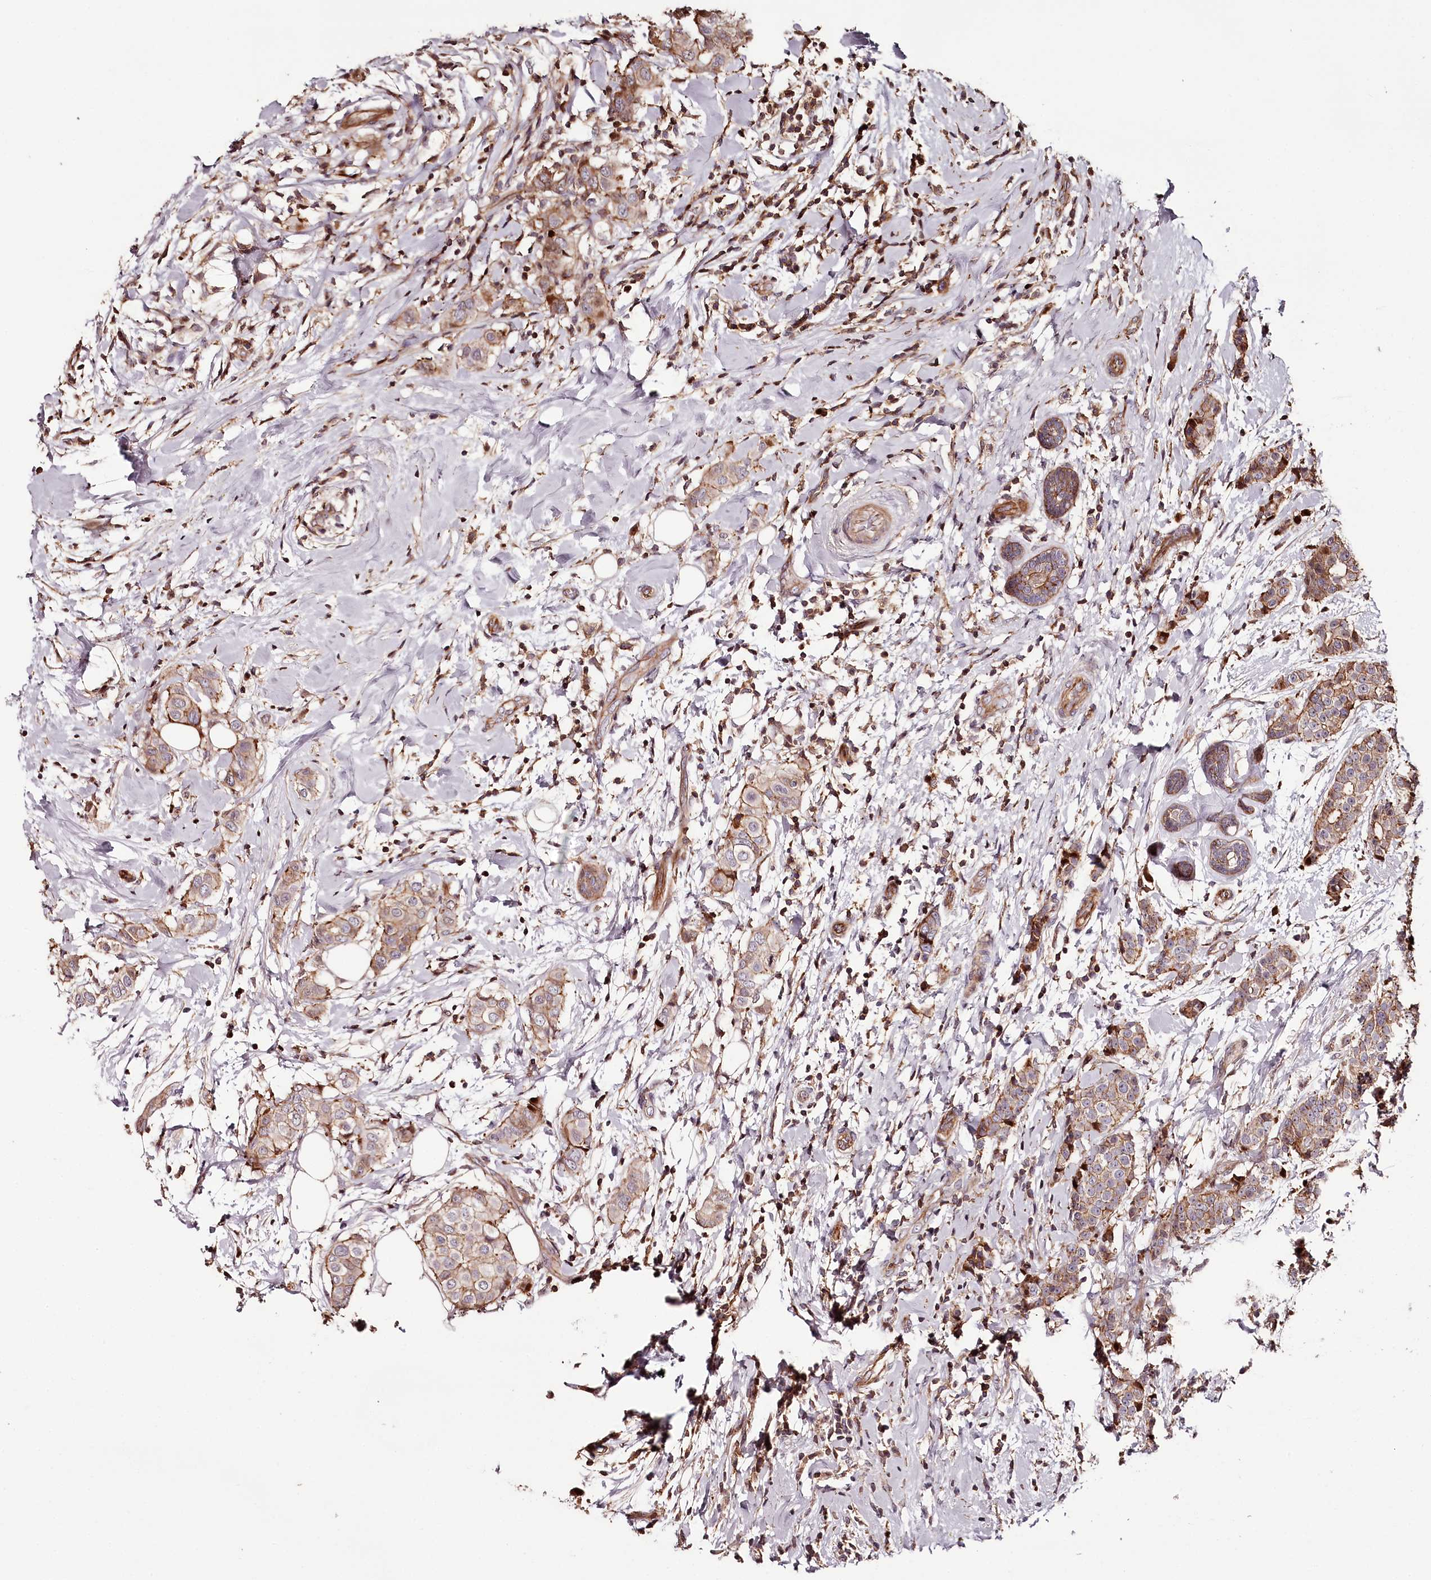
{"staining": {"intensity": "weak", "quantity": ">75%", "location": "cytoplasmic/membranous"}, "tissue": "breast cancer", "cell_type": "Tumor cells", "image_type": "cancer", "snomed": [{"axis": "morphology", "description": "Lobular carcinoma"}, {"axis": "topography", "description": "Breast"}], "caption": "This histopathology image shows IHC staining of human lobular carcinoma (breast), with low weak cytoplasmic/membranous expression in approximately >75% of tumor cells.", "gene": "KIF14", "patient": {"sex": "female", "age": 51}}